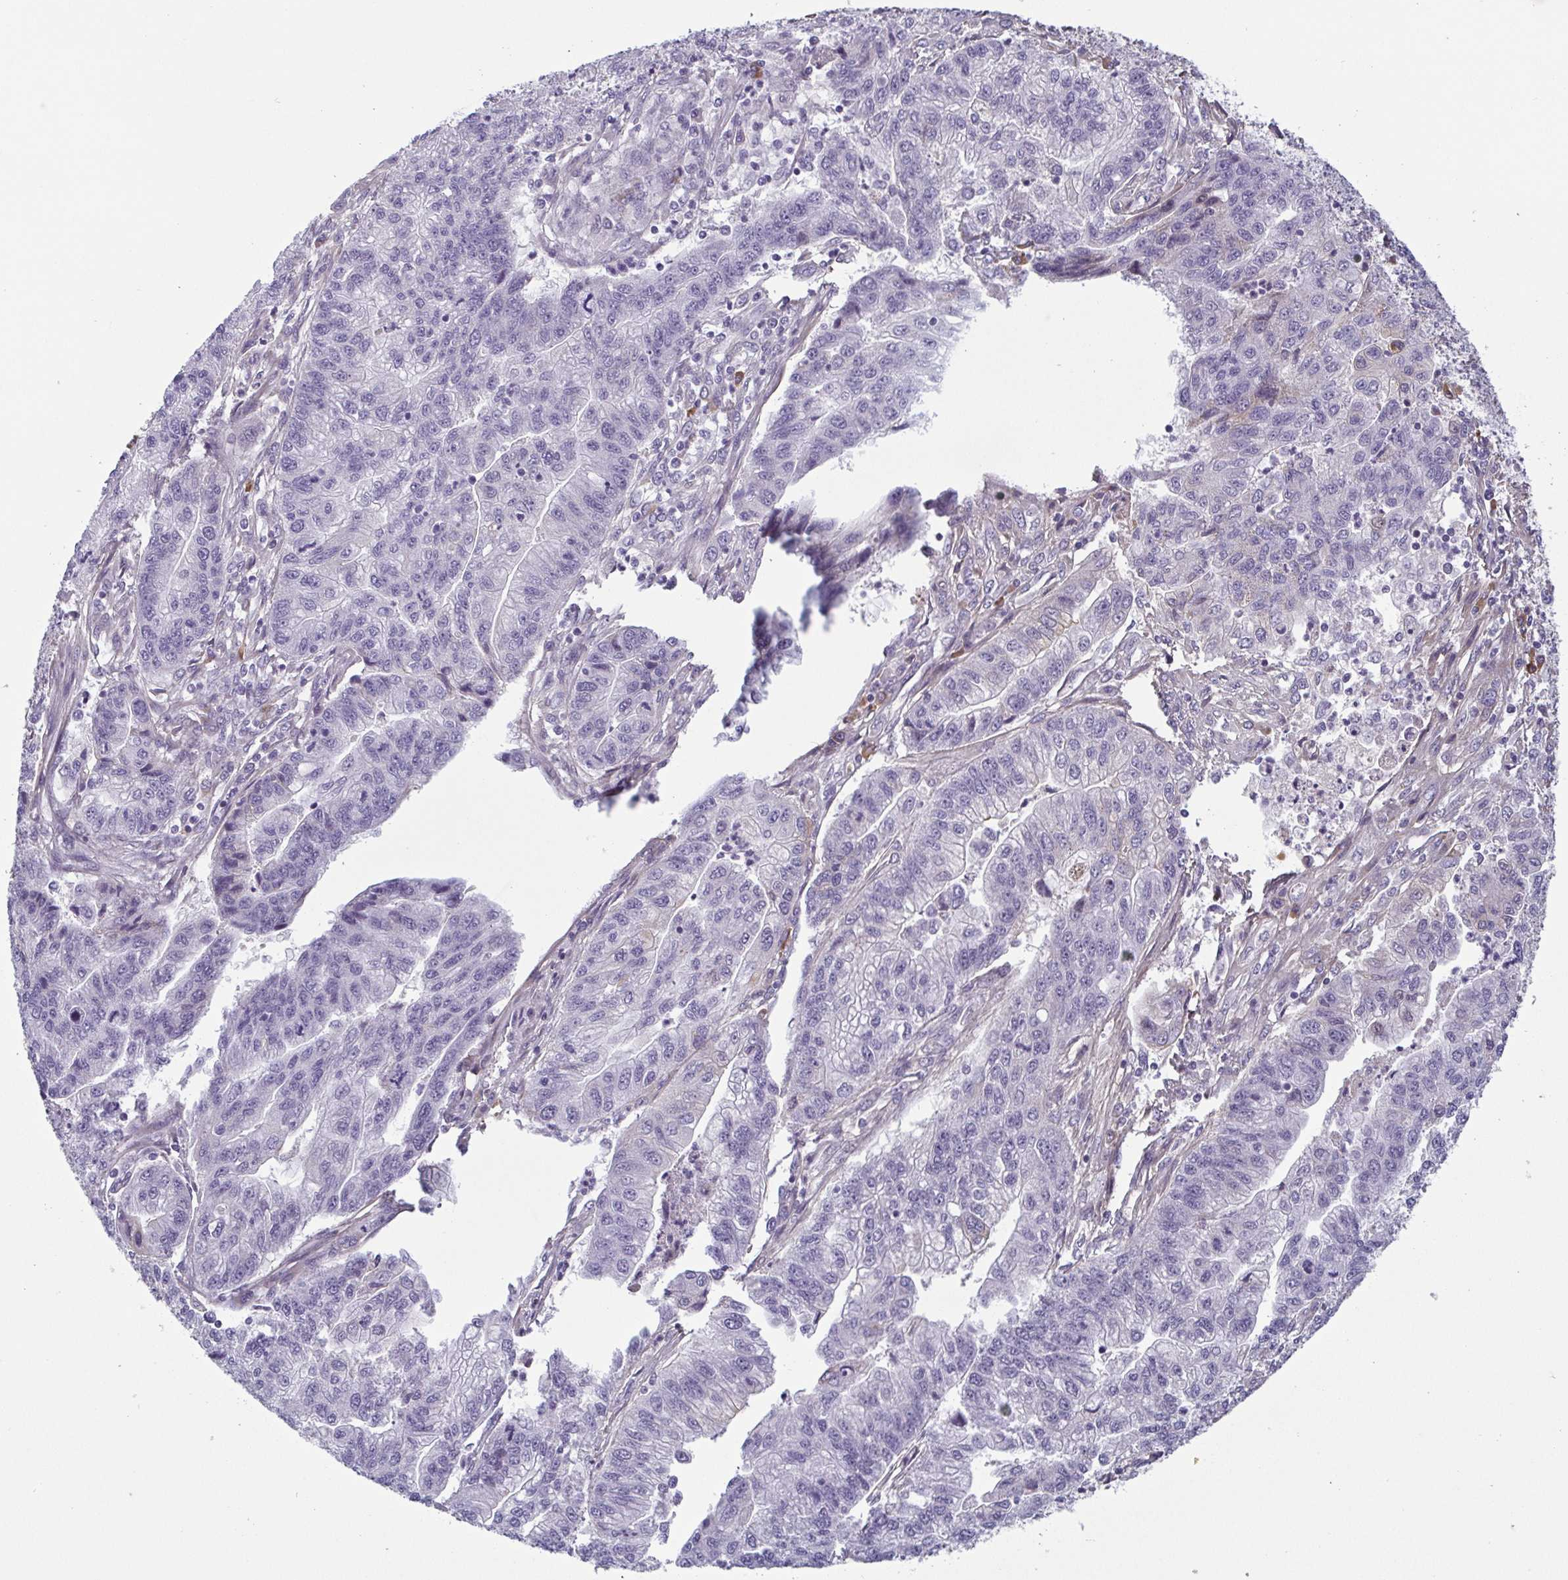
{"staining": {"intensity": "negative", "quantity": "none", "location": "none"}, "tissue": "stomach cancer", "cell_type": "Tumor cells", "image_type": "cancer", "snomed": [{"axis": "morphology", "description": "Adenocarcinoma, NOS"}, {"axis": "topography", "description": "Stomach"}], "caption": "This is an IHC image of adenocarcinoma (stomach). There is no staining in tumor cells.", "gene": "ECM1", "patient": {"sex": "male", "age": 83}}